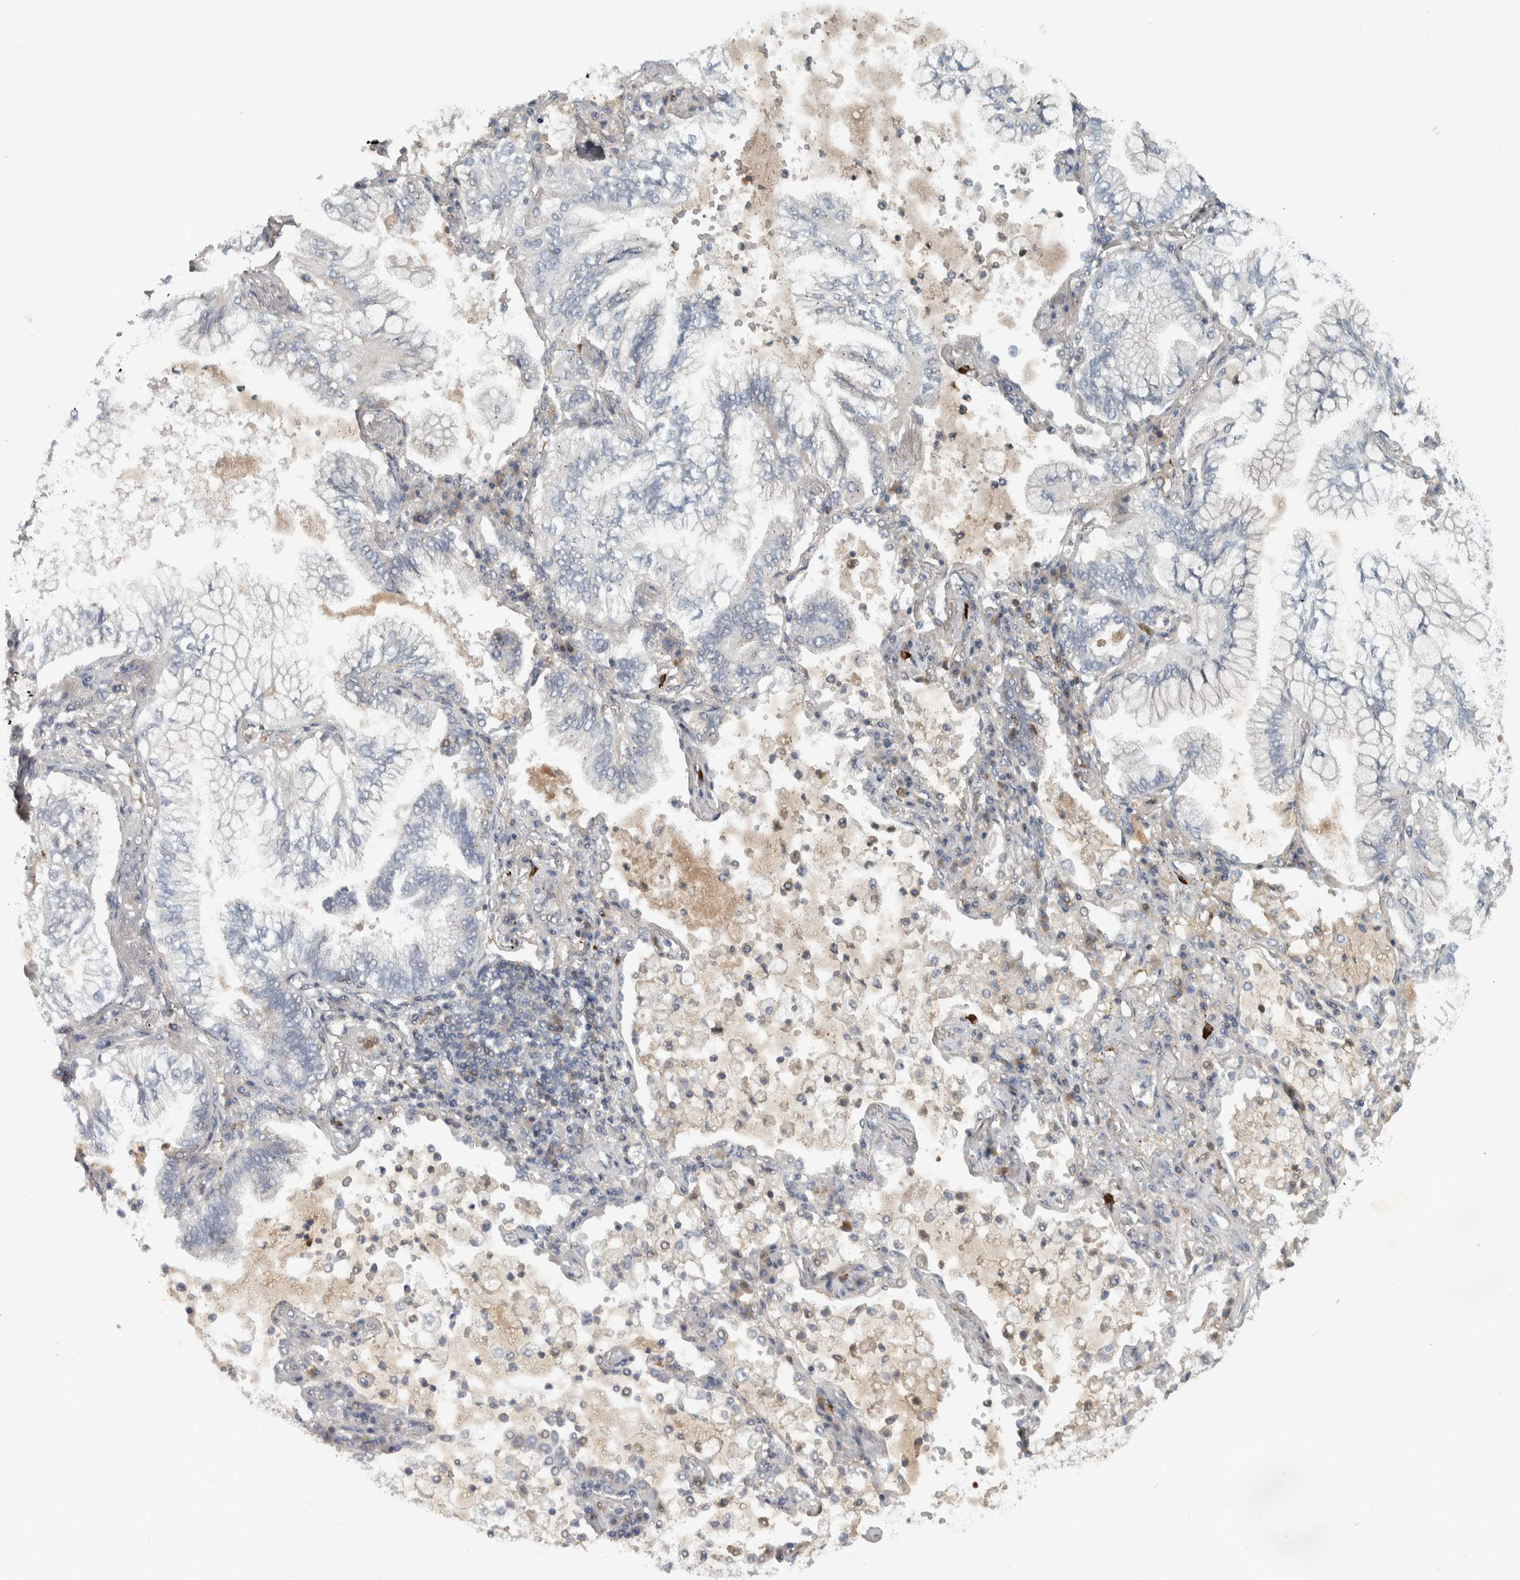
{"staining": {"intensity": "negative", "quantity": "none", "location": "none"}, "tissue": "lung cancer", "cell_type": "Tumor cells", "image_type": "cancer", "snomed": [{"axis": "morphology", "description": "Adenocarcinoma, NOS"}, {"axis": "topography", "description": "Lung"}], "caption": "Photomicrograph shows no significant protein positivity in tumor cells of lung cancer (adenocarcinoma).", "gene": "LBHD1", "patient": {"sex": "female", "age": 70}}